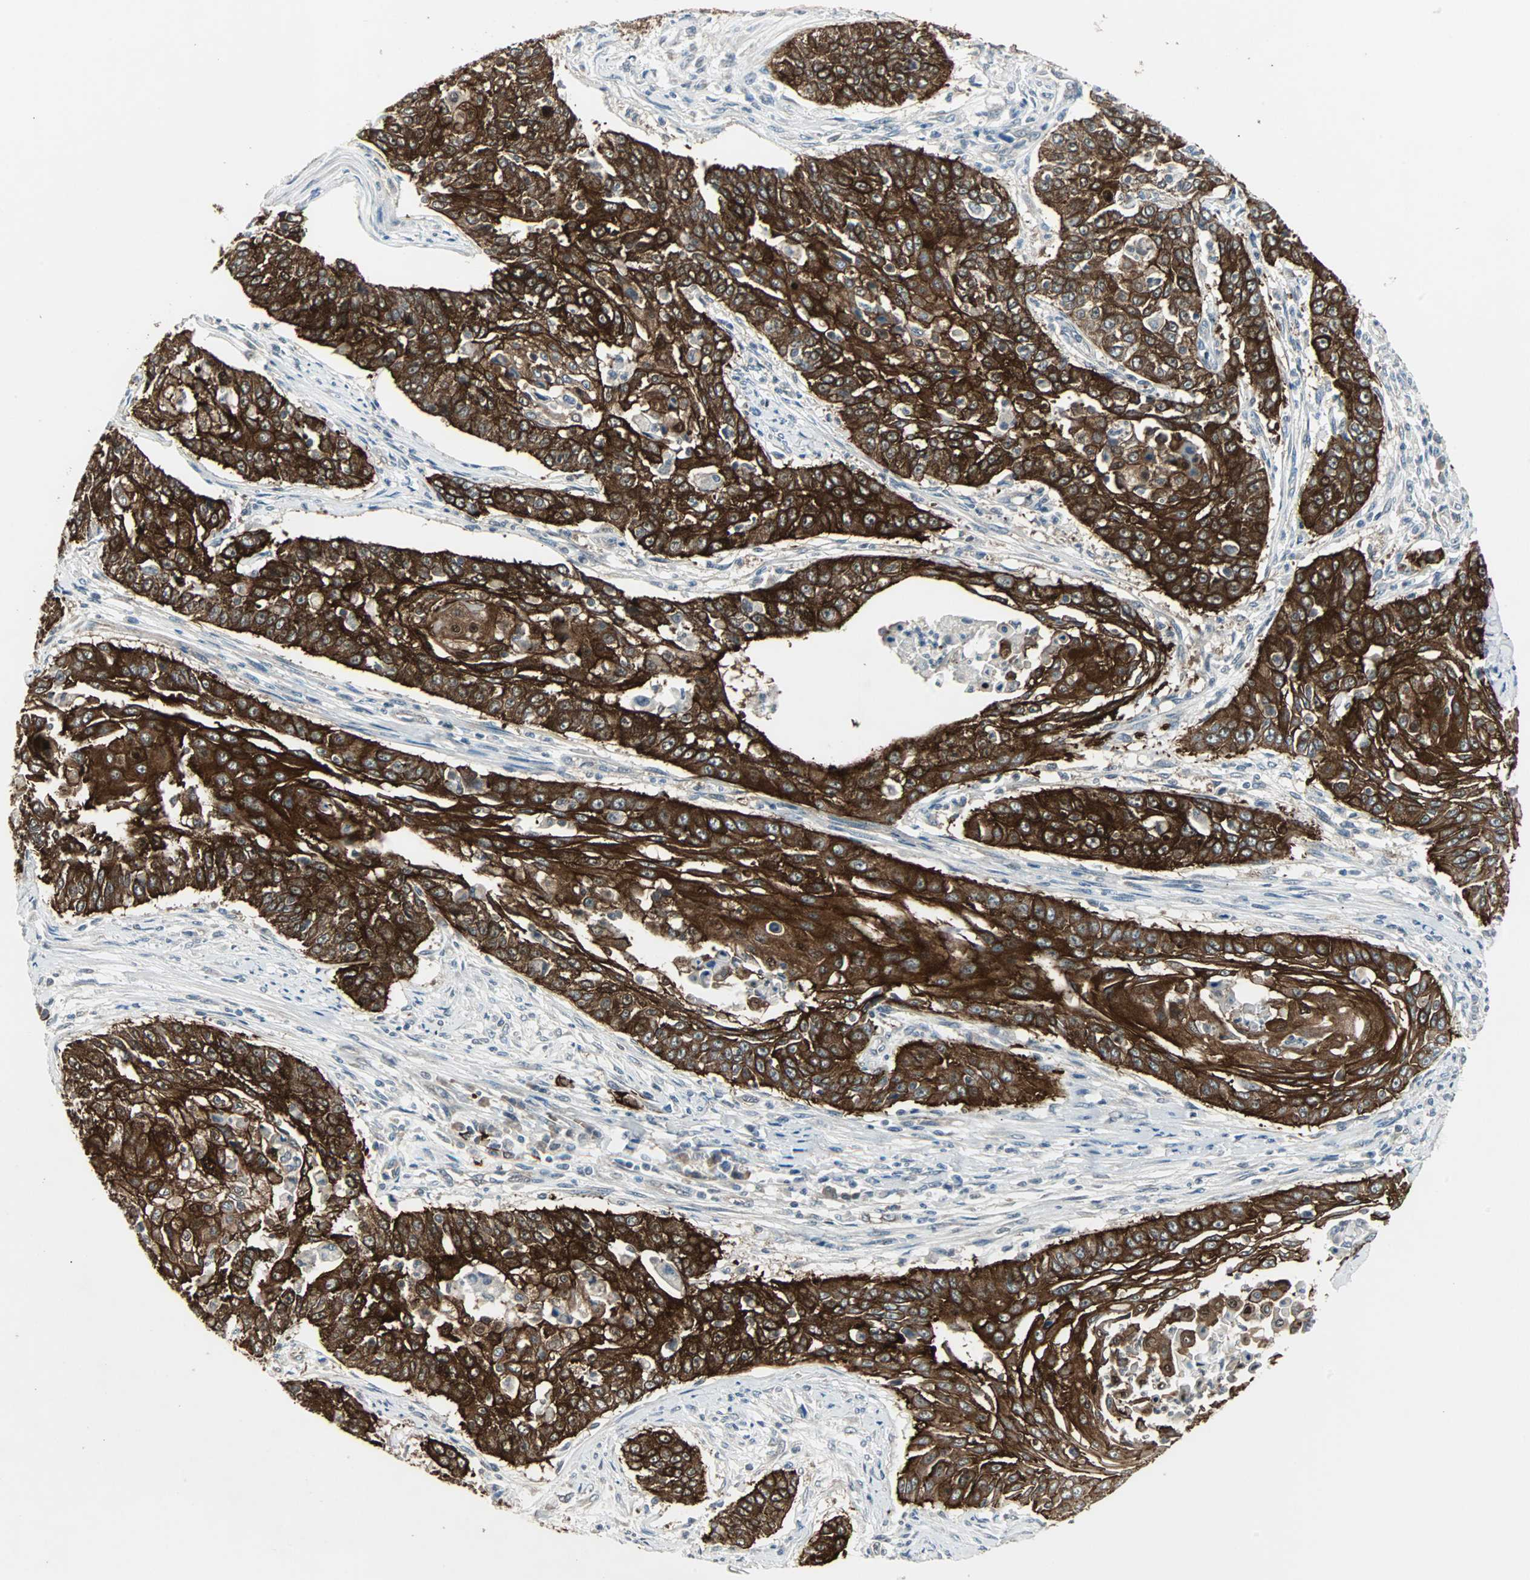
{"staining": {"intensity": "strong", "quantity": ">75%", "location": "cytoplasmic/membranous"}, "tissue": "cervical cancer", "cell_type": "Tumor cells", "image_type": "cancer", "snomed": [{"axis": "morphology", "description": "Squamous cell carcinoma, NOS"}, {"axis": "topography", "description": "Cervix"}], "caption": "A high amount of strong cytoplasmic/membranous positivity is identified in about >75% of tumor cells in cervical cancer (squamous cell carcinoma) tissue.", "gene": "CMC2", "patient": {"sex": "female", "age": 33}}